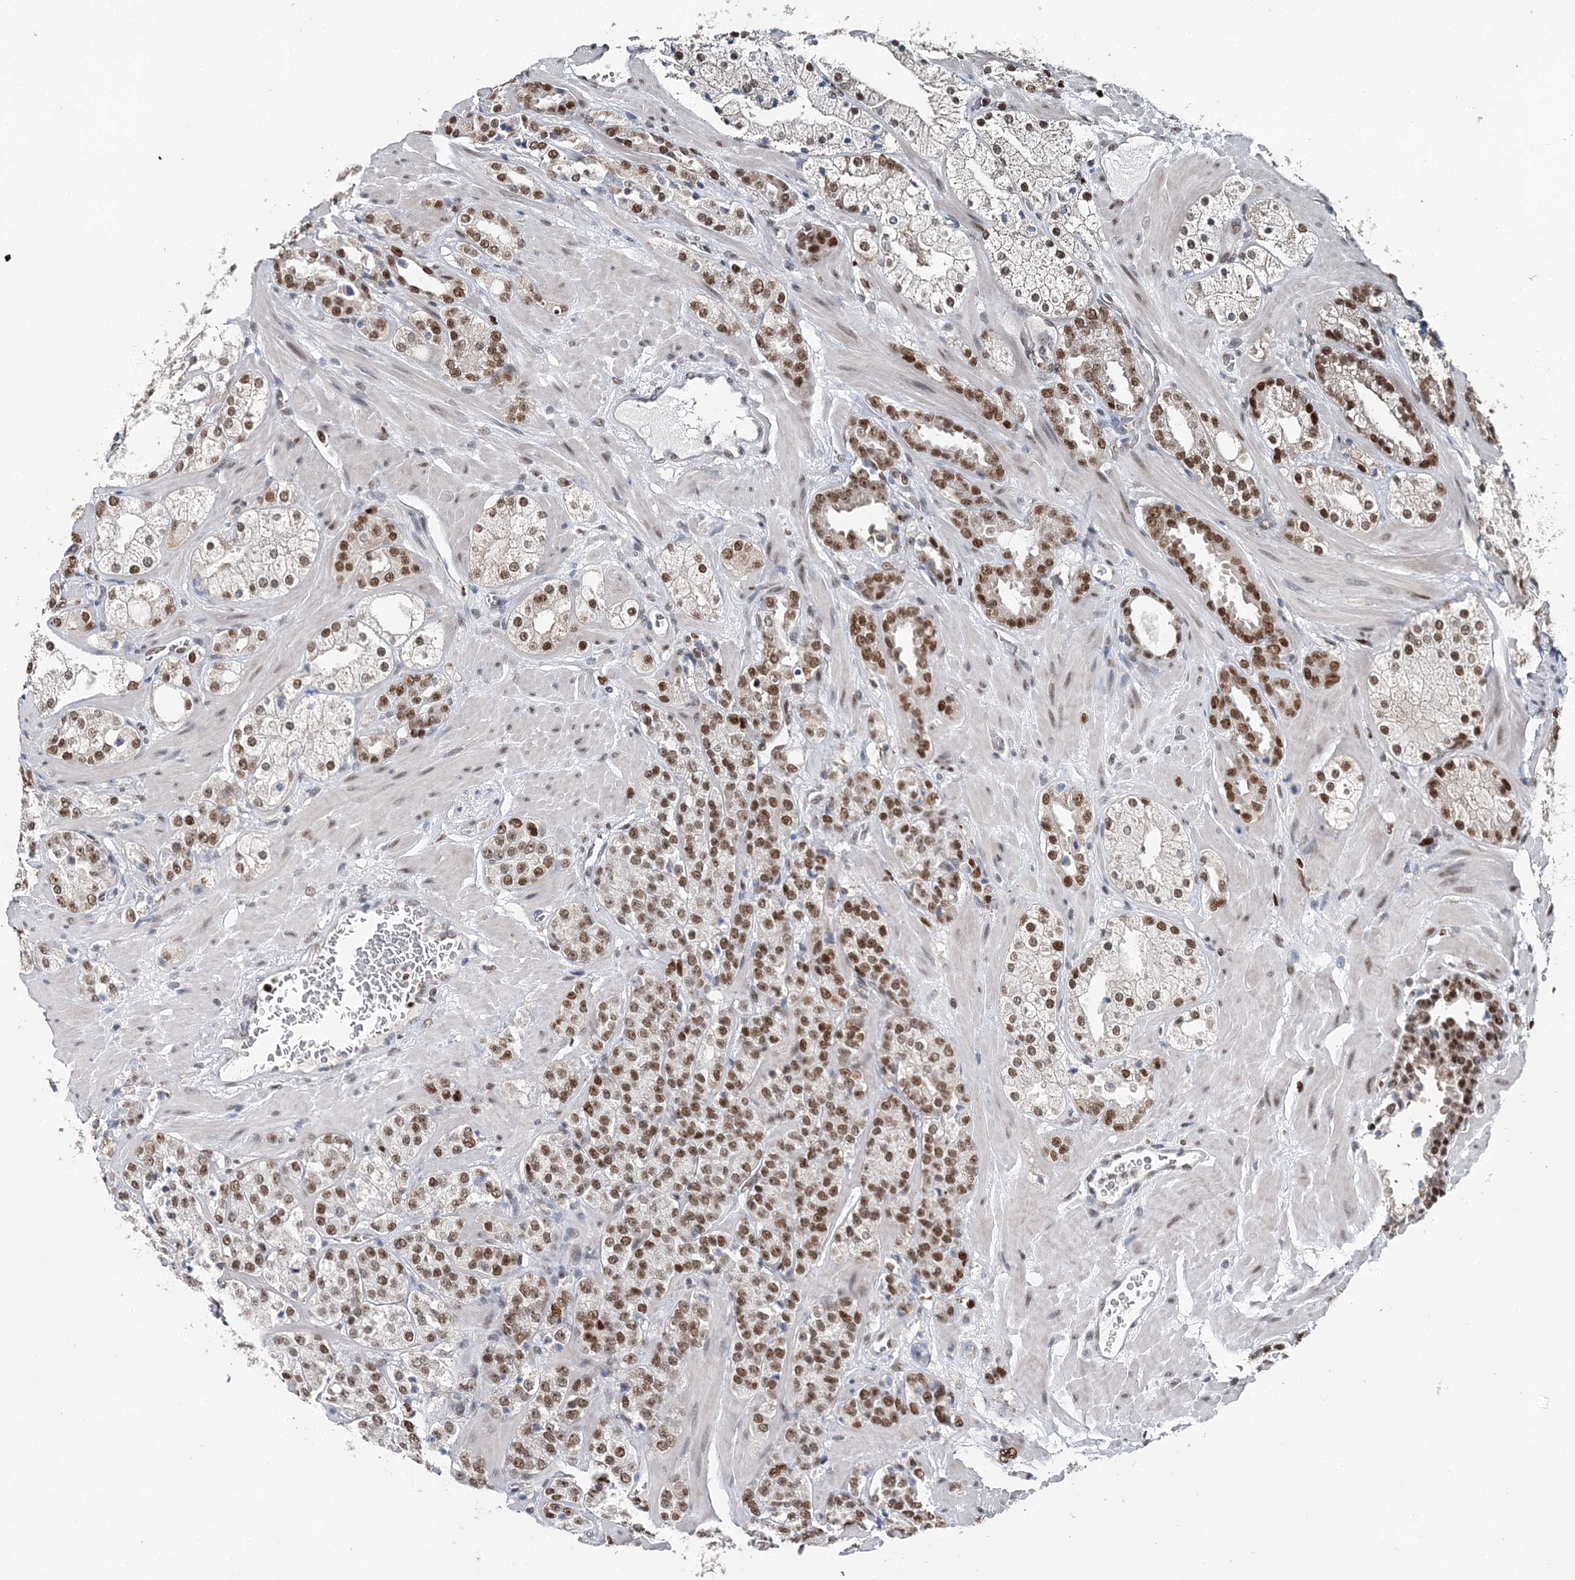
{"staining": {"intensity": "moderate", "quantity": ">75%", "location": "nuclear"}, "tissue": "prostate cancer", "cell_type": "Tumor cells", "image_type": "cancer", "snomed": [{"axis": "morphology", "description": "Adenocarcinoma, High grade"}, {"axis": "topography", "description": "Prostate"}], "caption": "Approximately >75% of tumor cells in human prostate cancer show moderate nuclear protein expression as visualized by brown immunohistochemical staining.", "gene": "HAT1", "patient": {"sex": "male", "age": 64}}